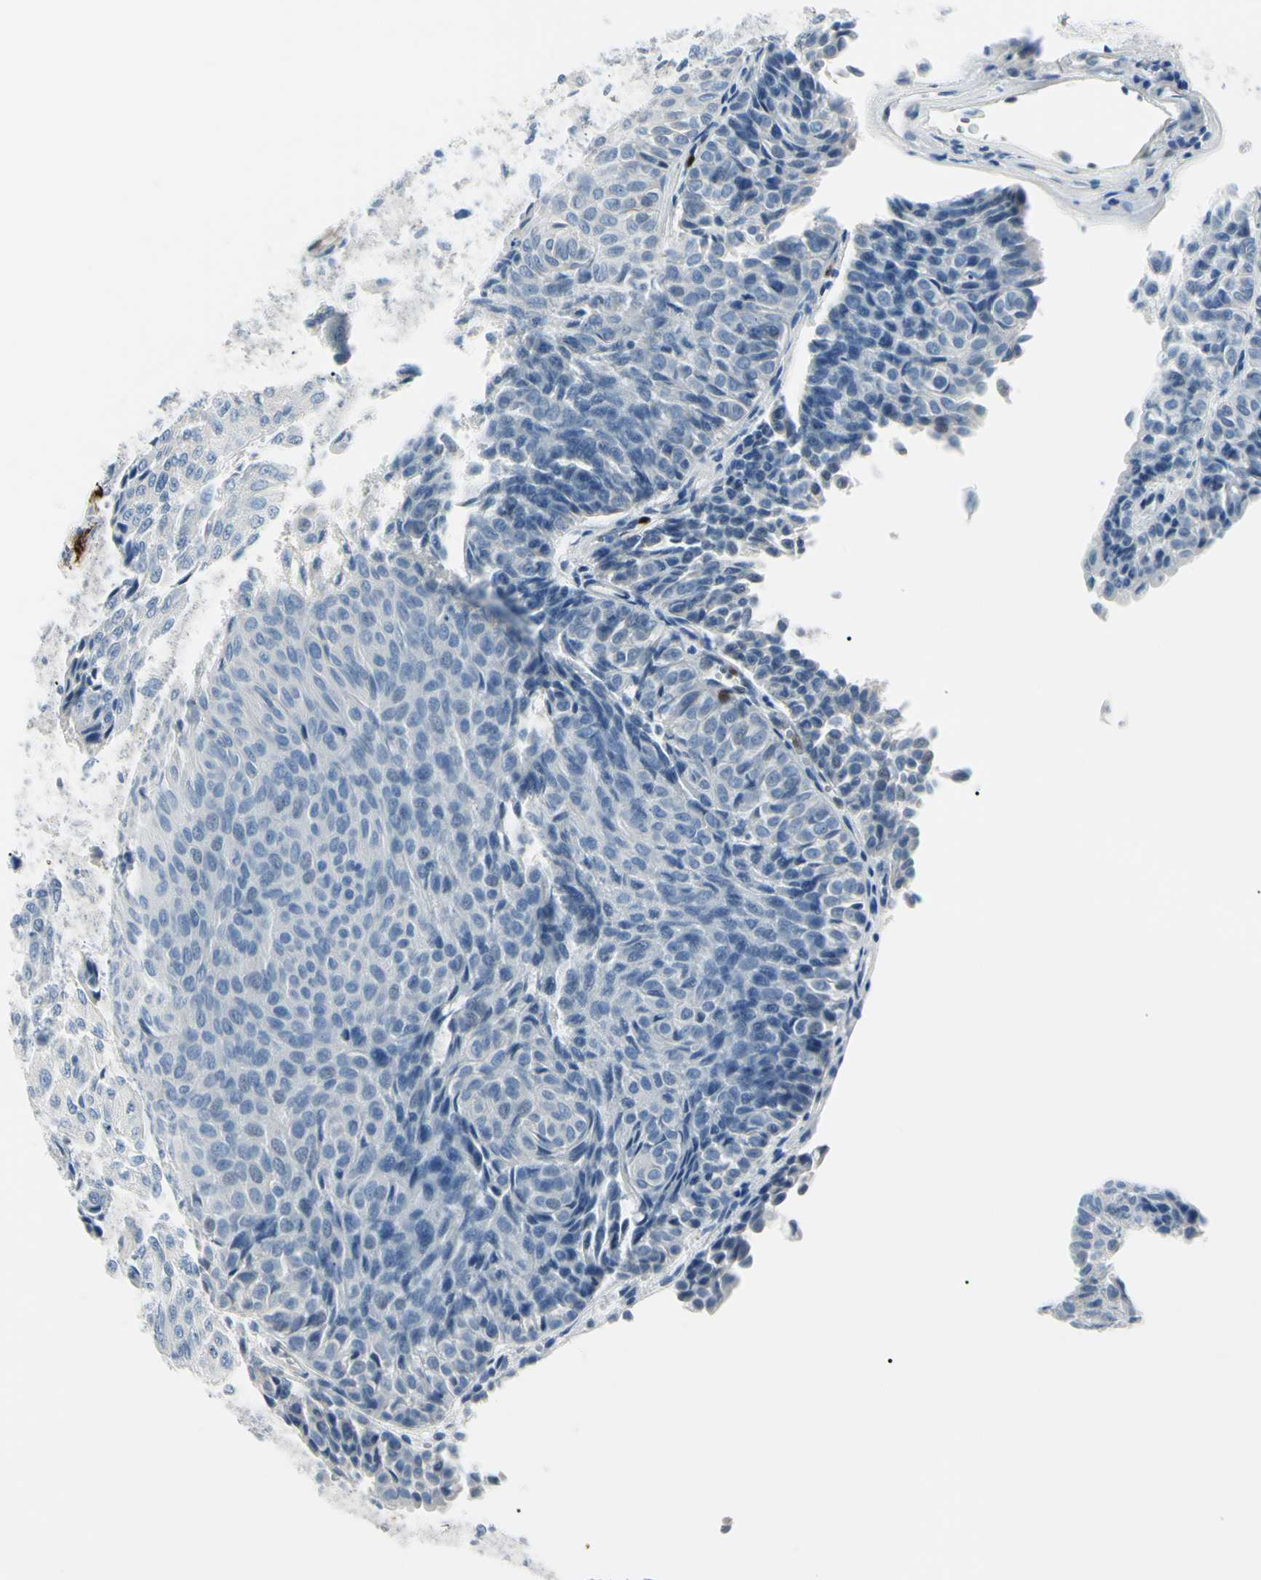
{"staining": {"intensity": "negative", "quantity": "none", "location": "none"}, "tissue": "urothelial cancer", "cell_type": "Tumor cells", "image_type": "cancer", "snomed": [{"axis": "morphology", "description": "Urothelial carcinoma, Low grade"}, {"axis": "topography", "description": "Urinary bladder"}], "caption": "Protein analysis of low-grade urothelial carcinoma displays no significant positivity in tumor cells.", "gene": "CA2", "patient": {"sex": "male", "age": 78}}